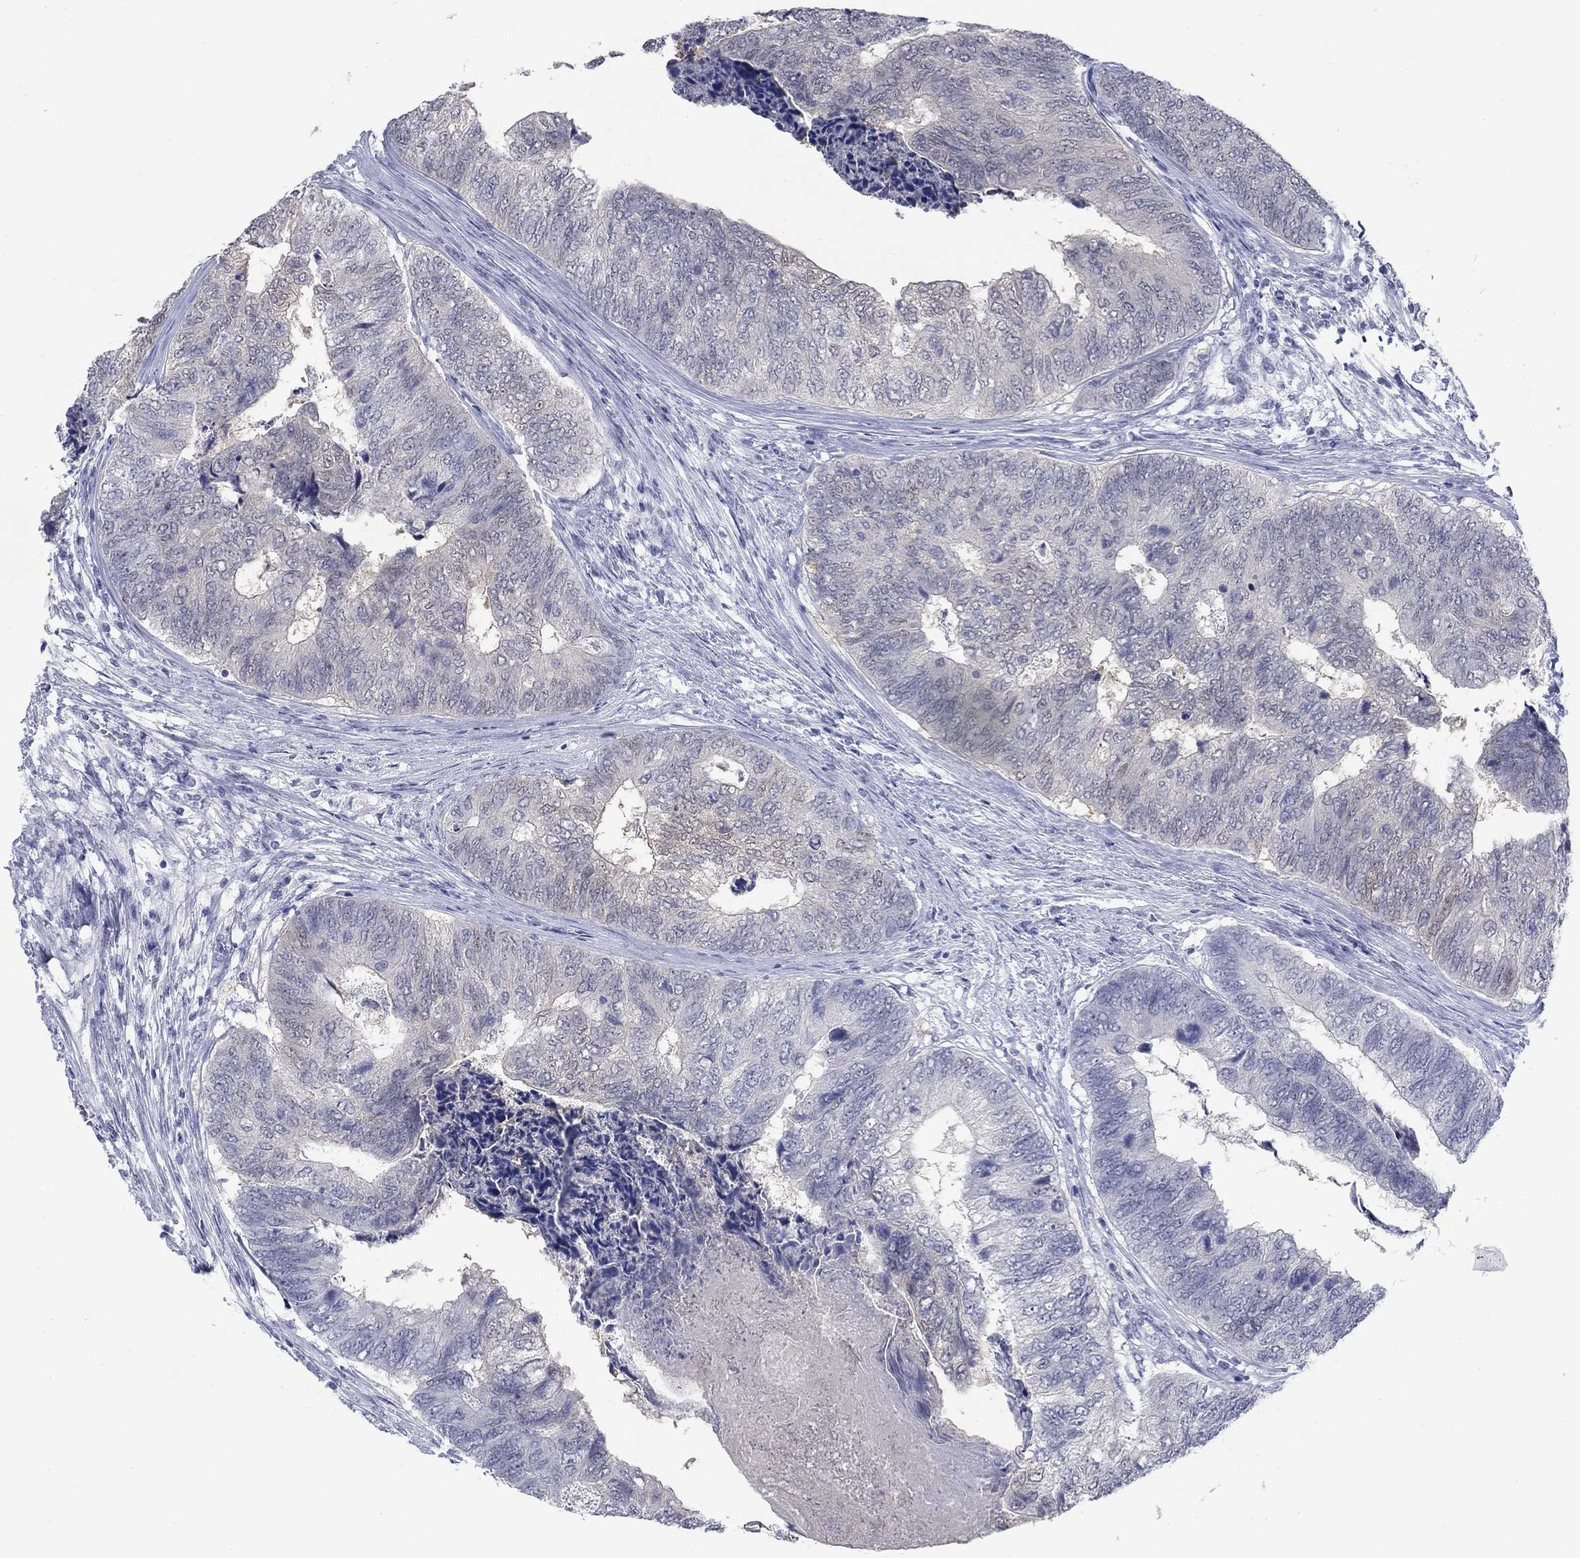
{"staining": {"intensity": "weak", "quantity": "<25%", "location": "cytoplasmic/membranous"}, "tissue": "colorectal cancer", "cell_type": "Tumor cells", "image_type": "cancer", "snomed": [{"axis": "morphology", "description": "Adenocarcinoma, NOS"}, {"axis": "topography", "description": "Colon"}], "caption": "Immunohistochemistry (IHC) photomicrograph of neoplastic tissue: human colorectal adenocarcinoma stained with DAB (3,3'-diaminobenzidine) reveals no significant protein expression in tumor cells.", "gene": "ATP6V1G2", "patient": {"sex": "female", "age": 67}}